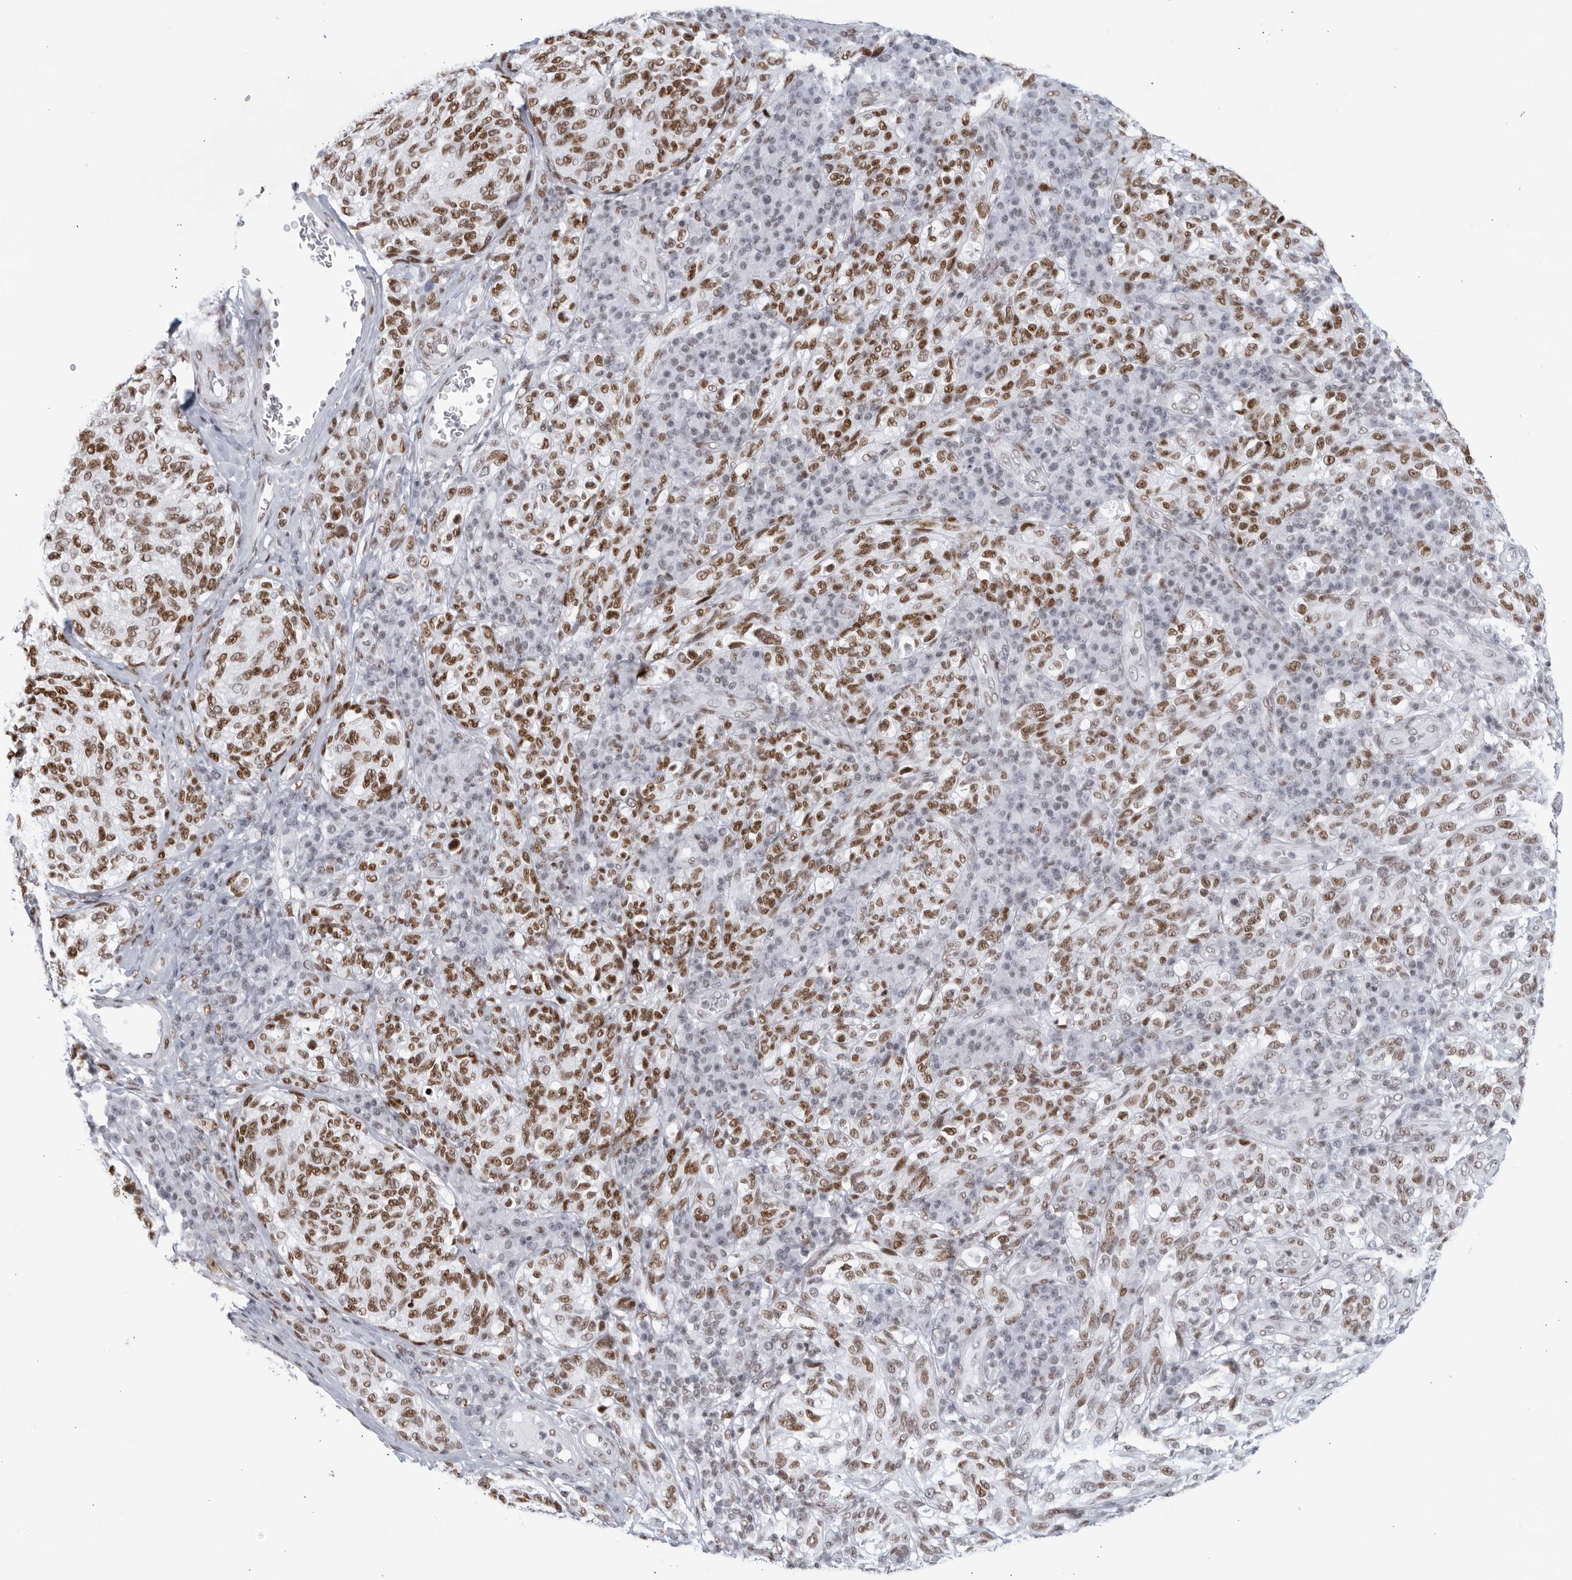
{"staining": {"intensity": "strong", "quantity": ">75%", "location": "nuclear"}, "tissue": "melanoma", "cell_type": "Tumor cells", "image_type": "cancer", "snomed": [{"axis": "morphology", "description": "Malignant melanoma, NOS"}, {"axis": "topography", "description": "Skin"}], "caption": "Immunohistochemical staining of human malignant melanoma demonstrates high levels of strong nuclear protein positivity in about >75% of tumor cells.", "gene": "HP1BP3", "patient": {"sex": "female", "age": 73}}